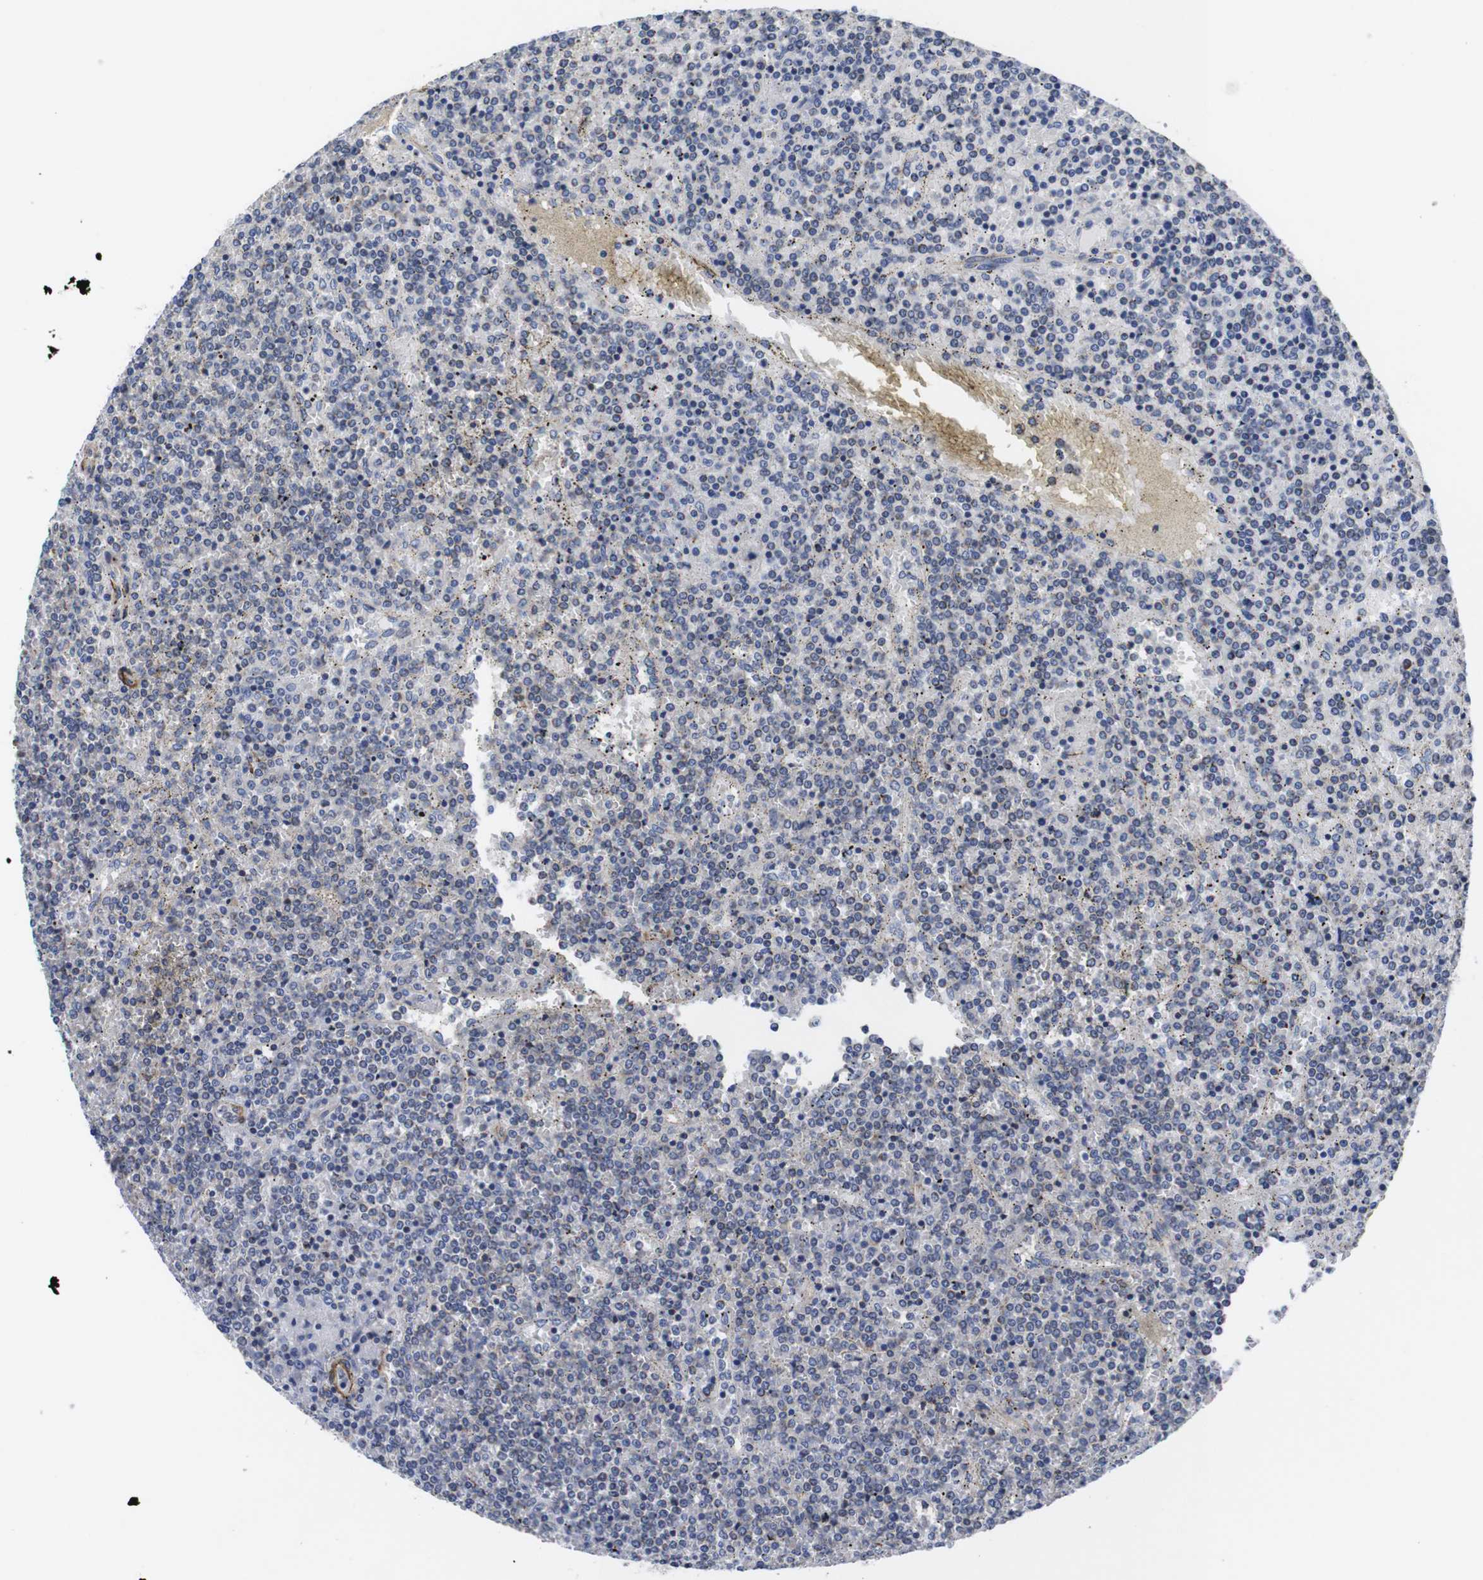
{"staining": {"intensity": "negative", "quantity": "none", "location": "none"}, "tissue": "lymphoma", "cell_type": "Tumor cells", "image_type": "cancer", "snomed": [{"axis": "morphology", "description": "Malignant lymphoma, non-Hodgkin's type, Low grade"}, {"axis": "topography", "description": "Spleen"}], "caption": "Malignant lymphoma, non-Hodgkin's type (low-grade) was stained to show a protein in brown. There is no significant staining in tumor cells.", "gene": "WNT10A", "patient": {"sex": "female", "age": 19}}